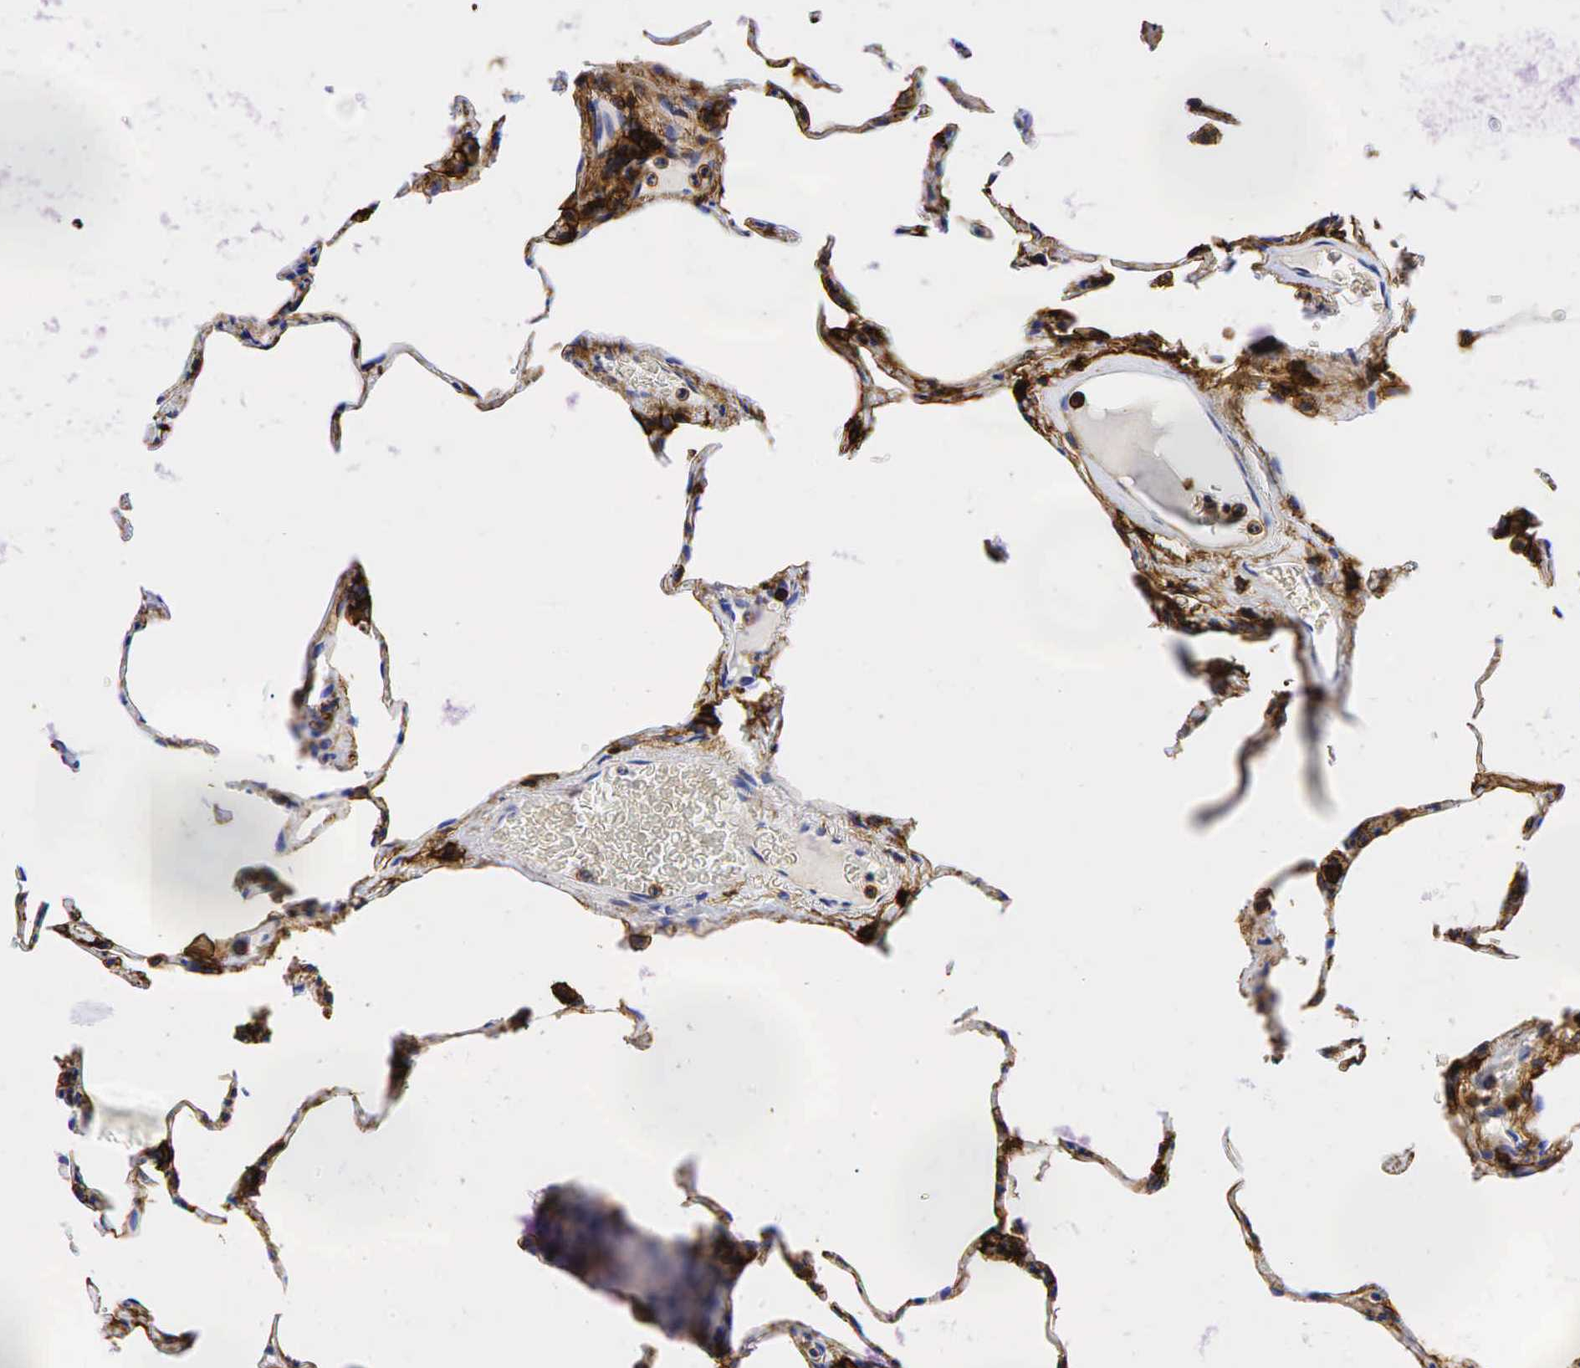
{"staining": {"intensity": "strong", "quantity": ">75%", "location": "cytoplasmic/membranous"}, "tissue": "lung", "cell_type": "Alveolar cells", "image_type": "normal", "snomed": [{"axis": "morphology", "description": "Normal tissue, NOS"}, {"axis": "topography", "description": "Lung"}], "caption": "DAB immunohistochemical staining of normal human lung exhibits strong cytoplasmic/membranous protein positivity in approximately >75% of alveolar cells. (Brightfield microscopy of DAB IHC at high magnification).", "gene": "CD44", "patient": {"sex": "female", "age": 75}}